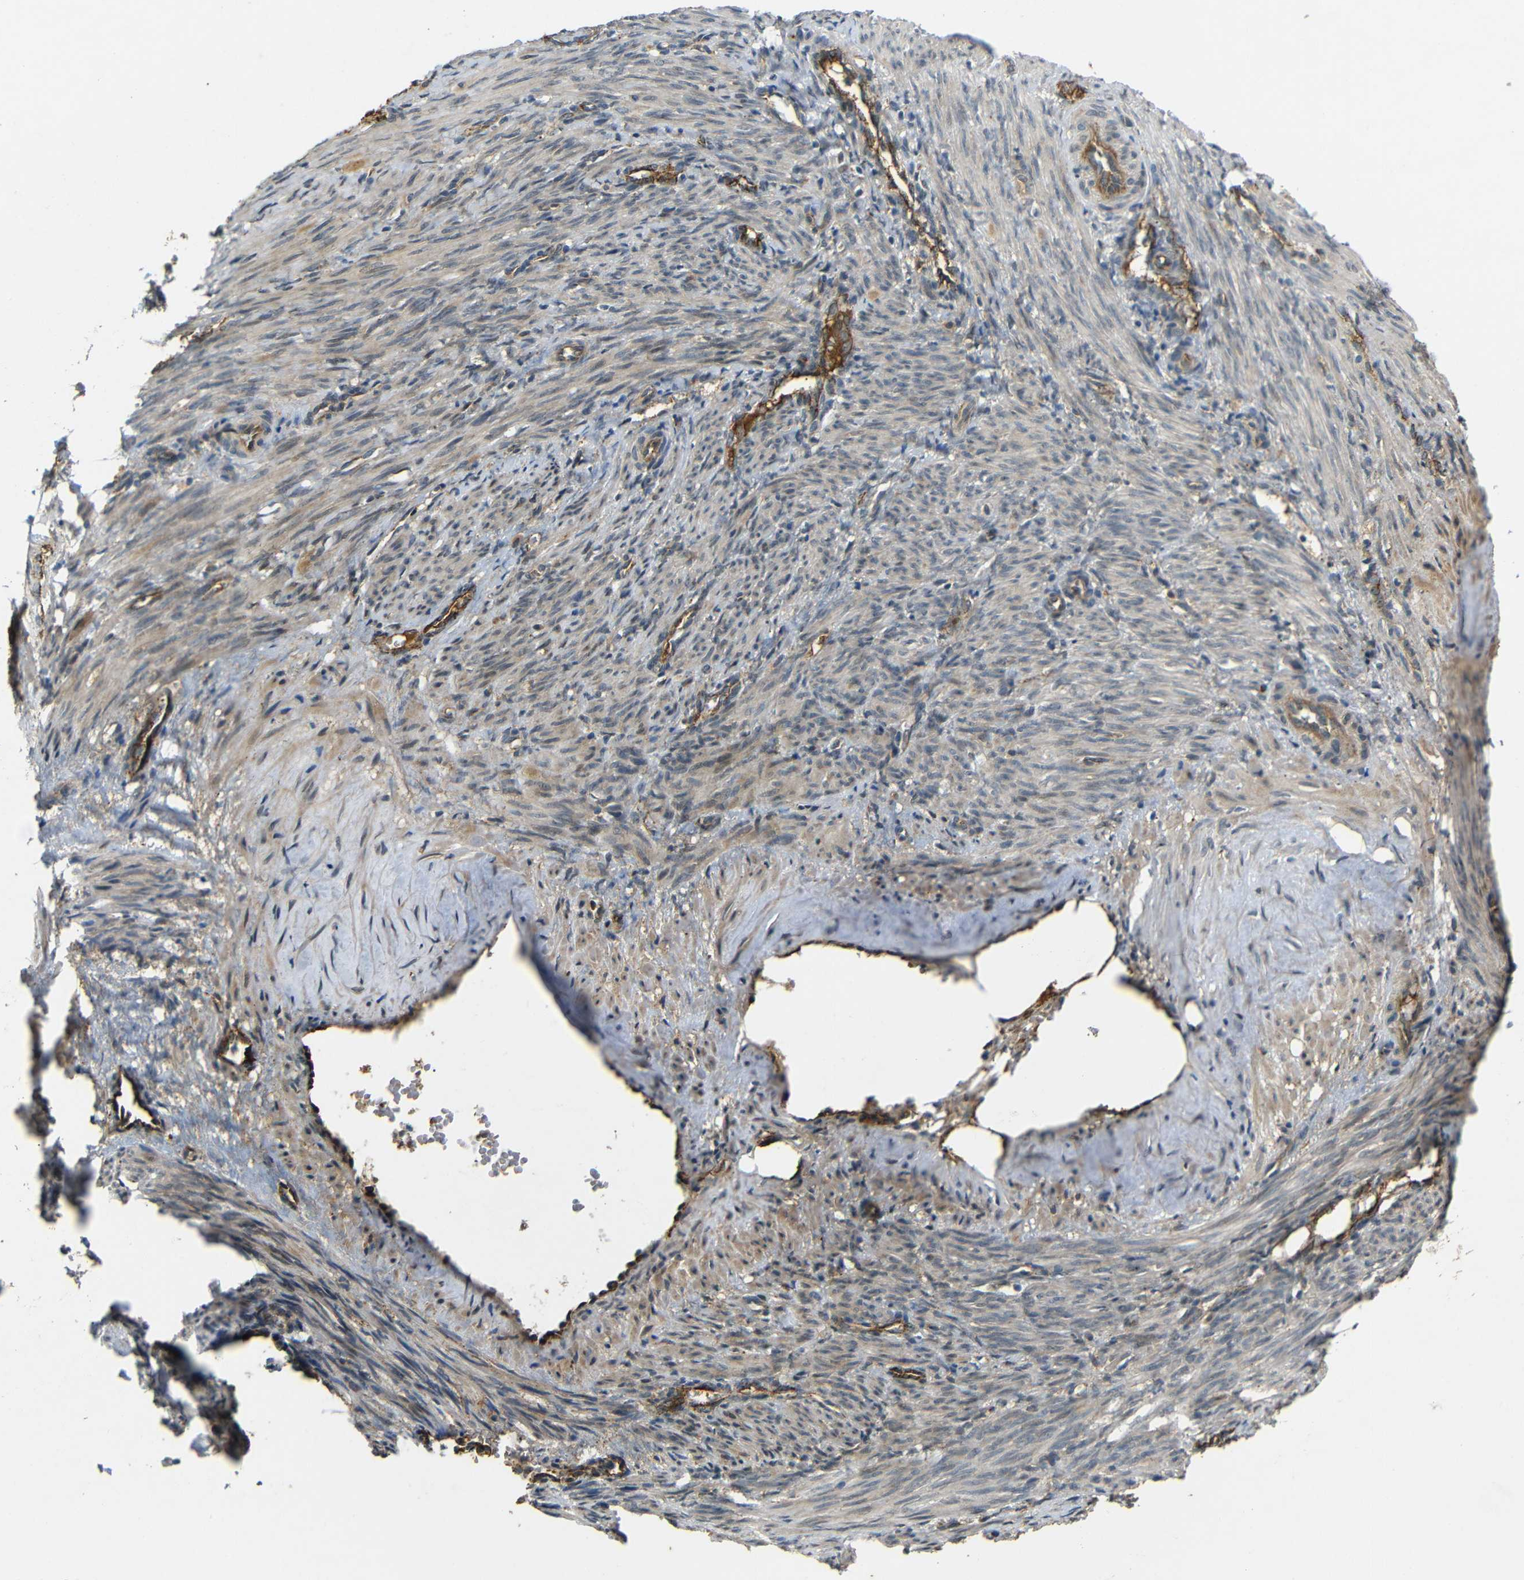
{"staining": {"intensity": "weak", "quantity": "<25%", "location": "cytoplasmic/membranous"}, "tissue": "smooth muscle", "cell_type": "Smooth muscle cells", "image_type": "normal", "snomed": [{"axis": "morphology", "description": "Normal tissue, NOS"}, {"axis": "topography", "description": "Endometrium"}], "caption": "A high-resolution photomicrograph shows immunohistochemistry staining of benign smooth muscle, which shows no significant expression in smooth muscle cells.", "gene": "ATP7A", "patient": {"sex": "female", "age": 33}}